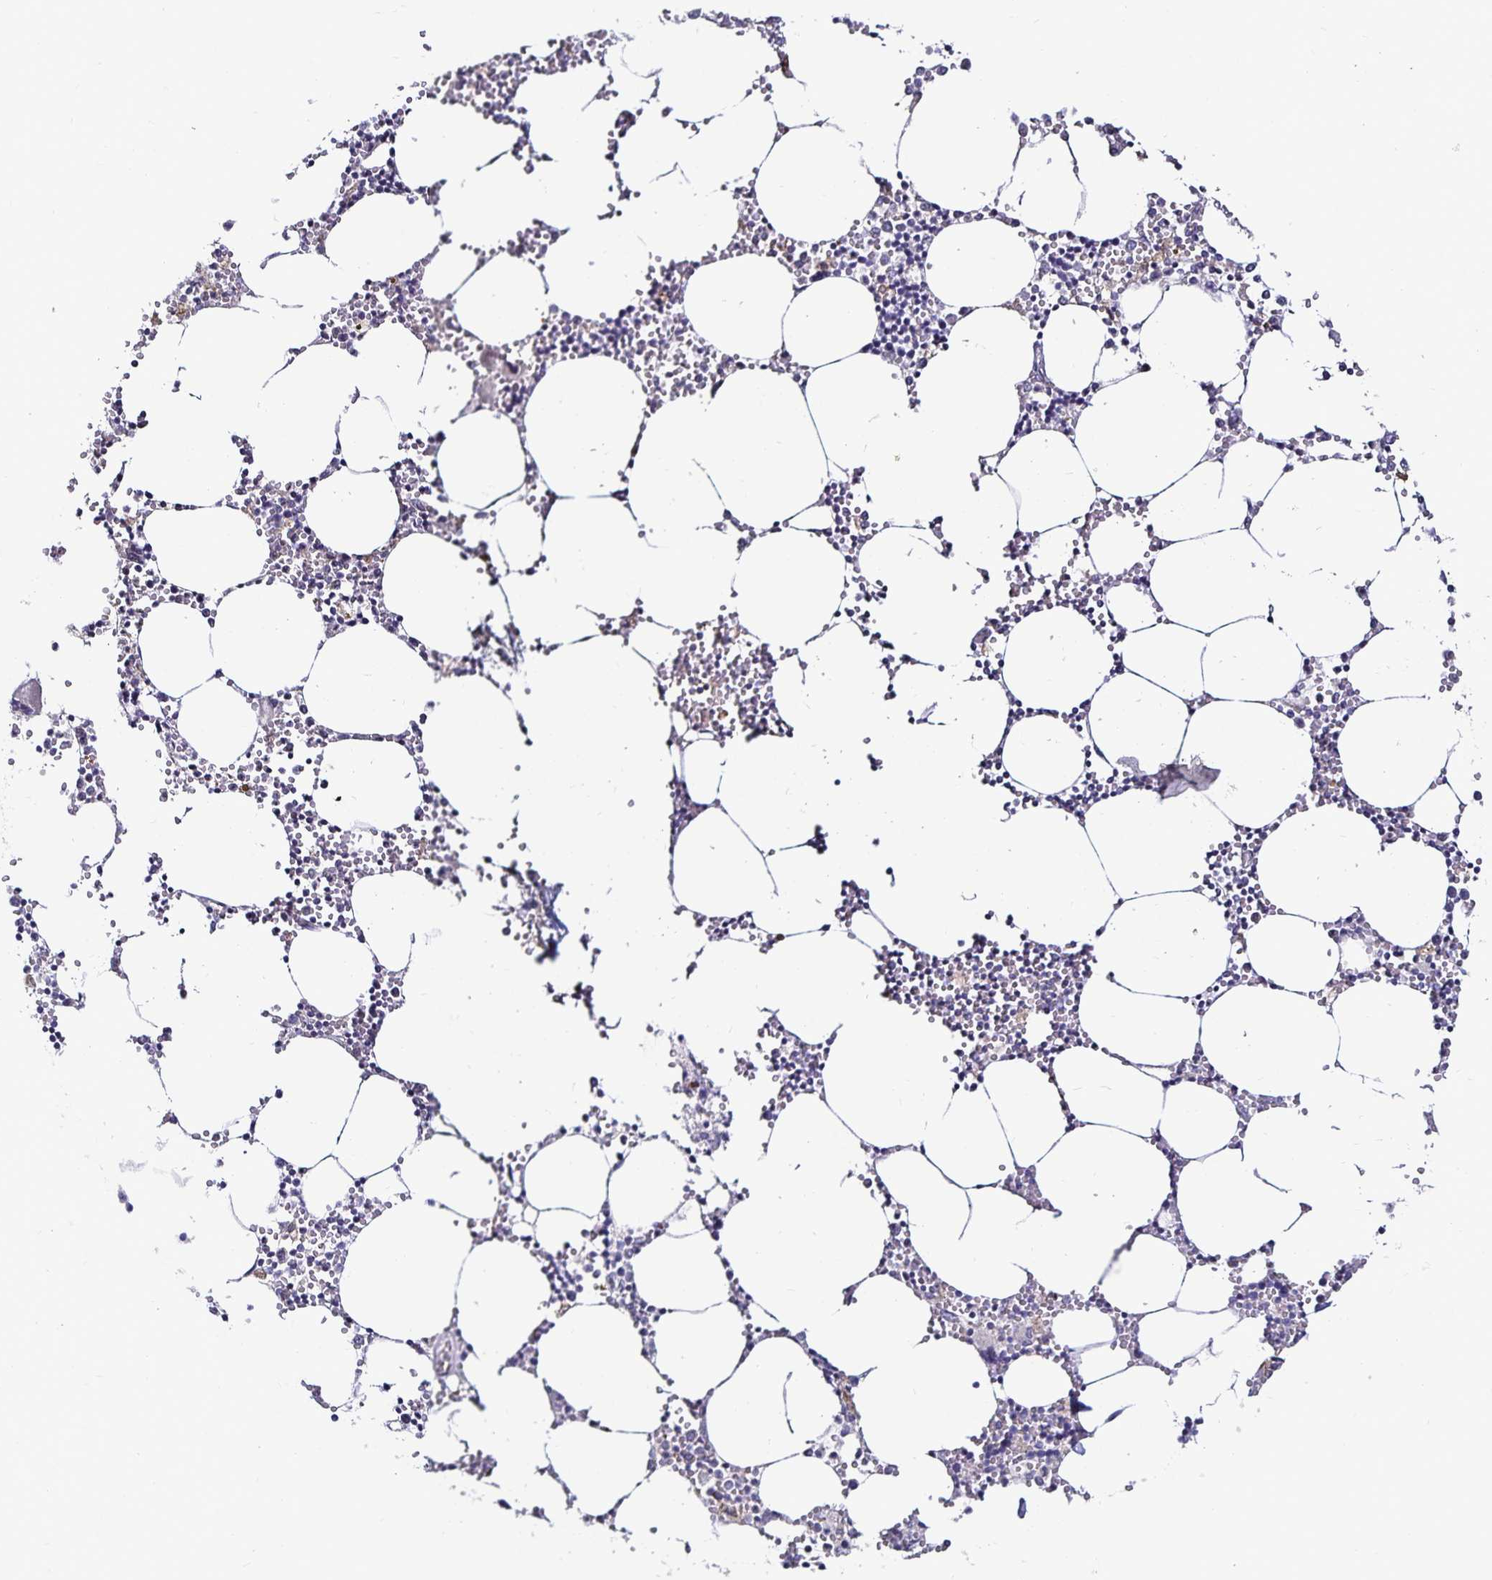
{"staining": {"intensity": "negative", "quantity": "none", "location": "none"}, "tissue": "bone marrow", "cell_type": "Hematopoietic cells", "image_type": "normal", "snomed": [{"axis": "morphology", "description": "Normal tissue, NOS"}, {"axis": "topography", "description": "Bone marrow"}], "caption": "There is no significant positivity in hematopoietic cells of bone marrow. (DAB (3,3'-diaminobenzidine) immunohistochemistry (IHC) visualized using brightfield microscopy, high magnification).", "gene": "ACSL5", "patient": {"sex": "male", "age": 54}}